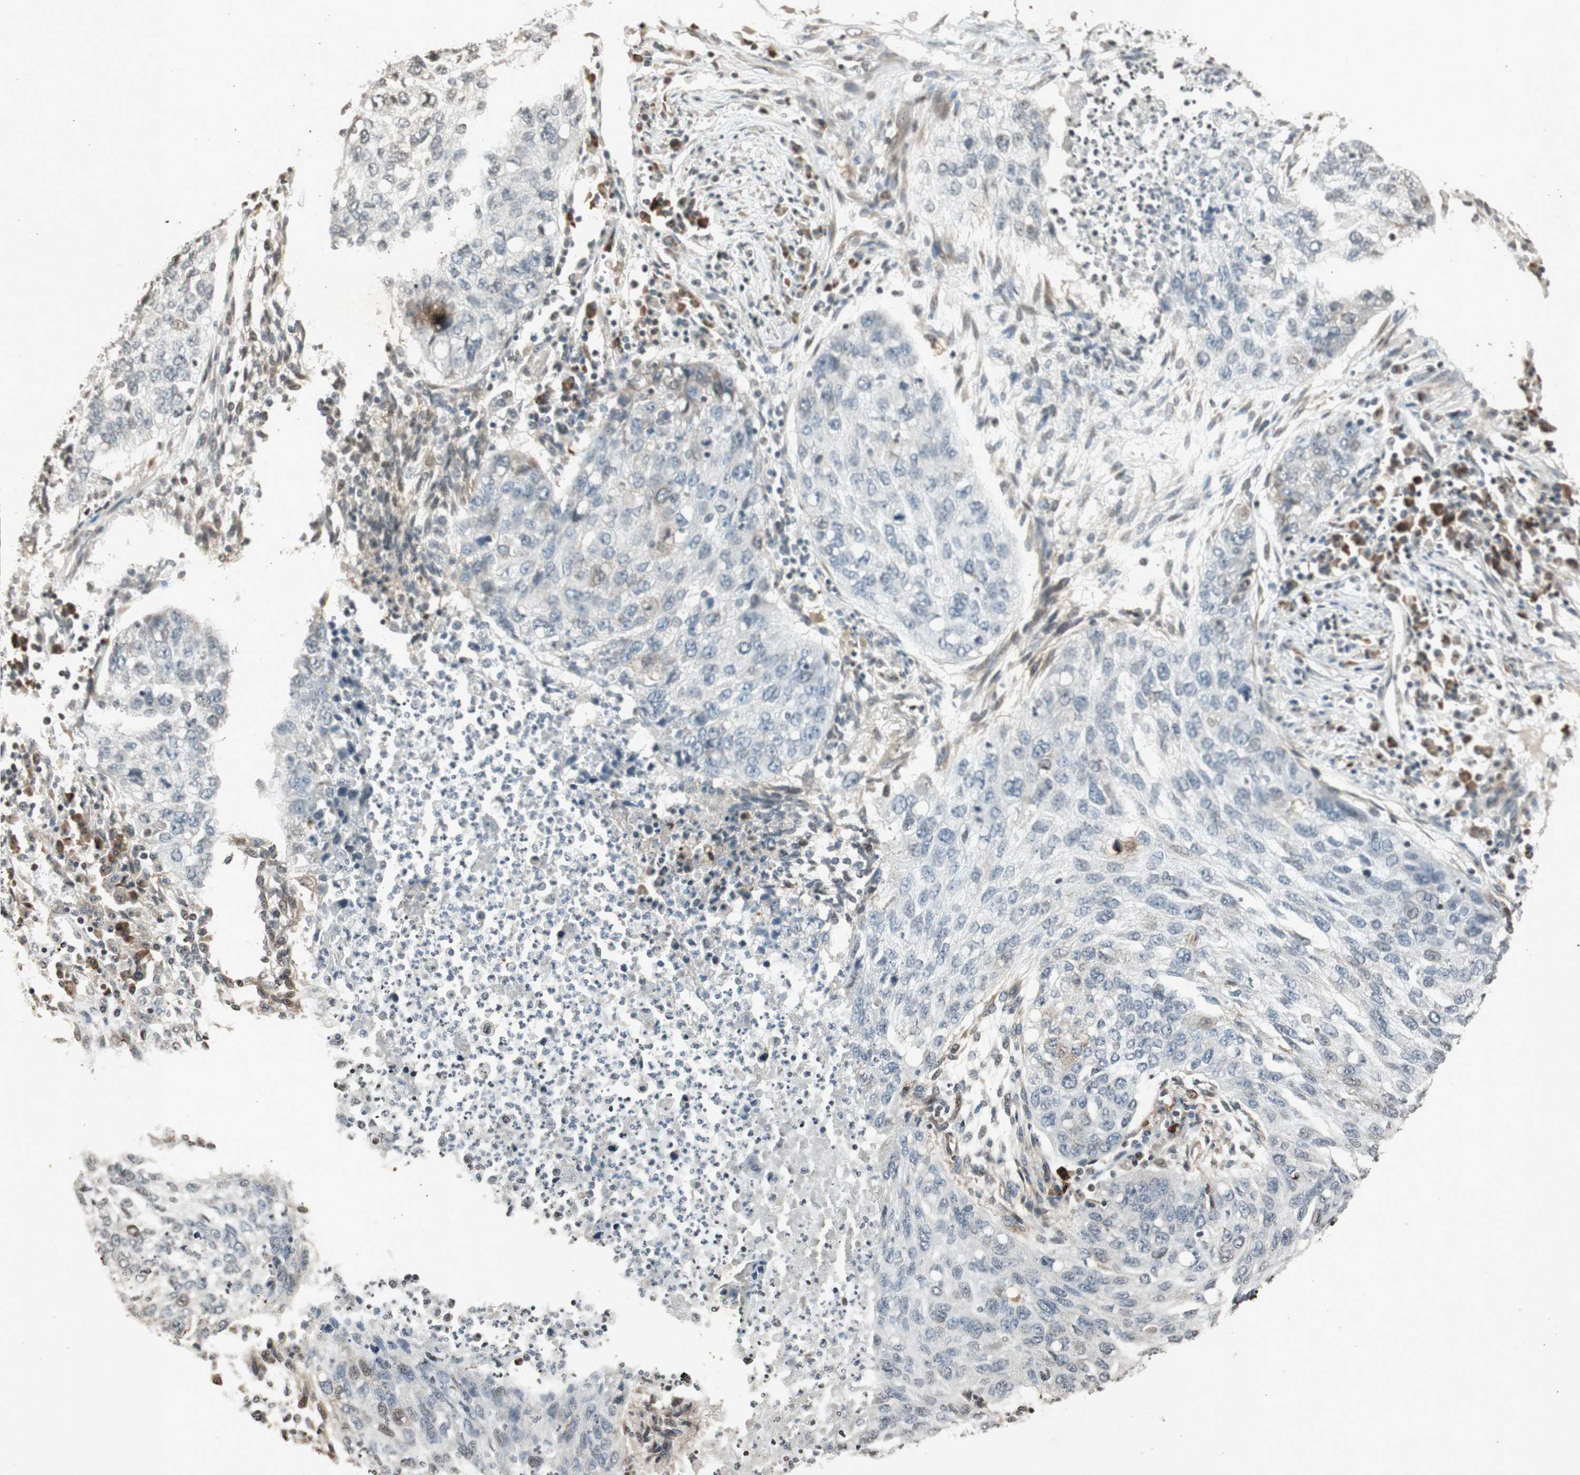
{"staining": {"intensity": "negative", "quantity": "none", "location": "none"}, "tissue": "lung cancer", "cell_type": "Tumor cells", "image_type": "cancer", "snomed": [{"axis": "morphology", "description": "Squamous cell carcinoma, NOS"}, {"axis": "topography", "description": "Lung"}], "caption": "An immunohistochemistry (IHC) micrograph of lung cancer is shown. There is no staining in tumor cells of lung cancer.", "gene": "PRKG1", "patient": {"sex": "female", "age": 63}}